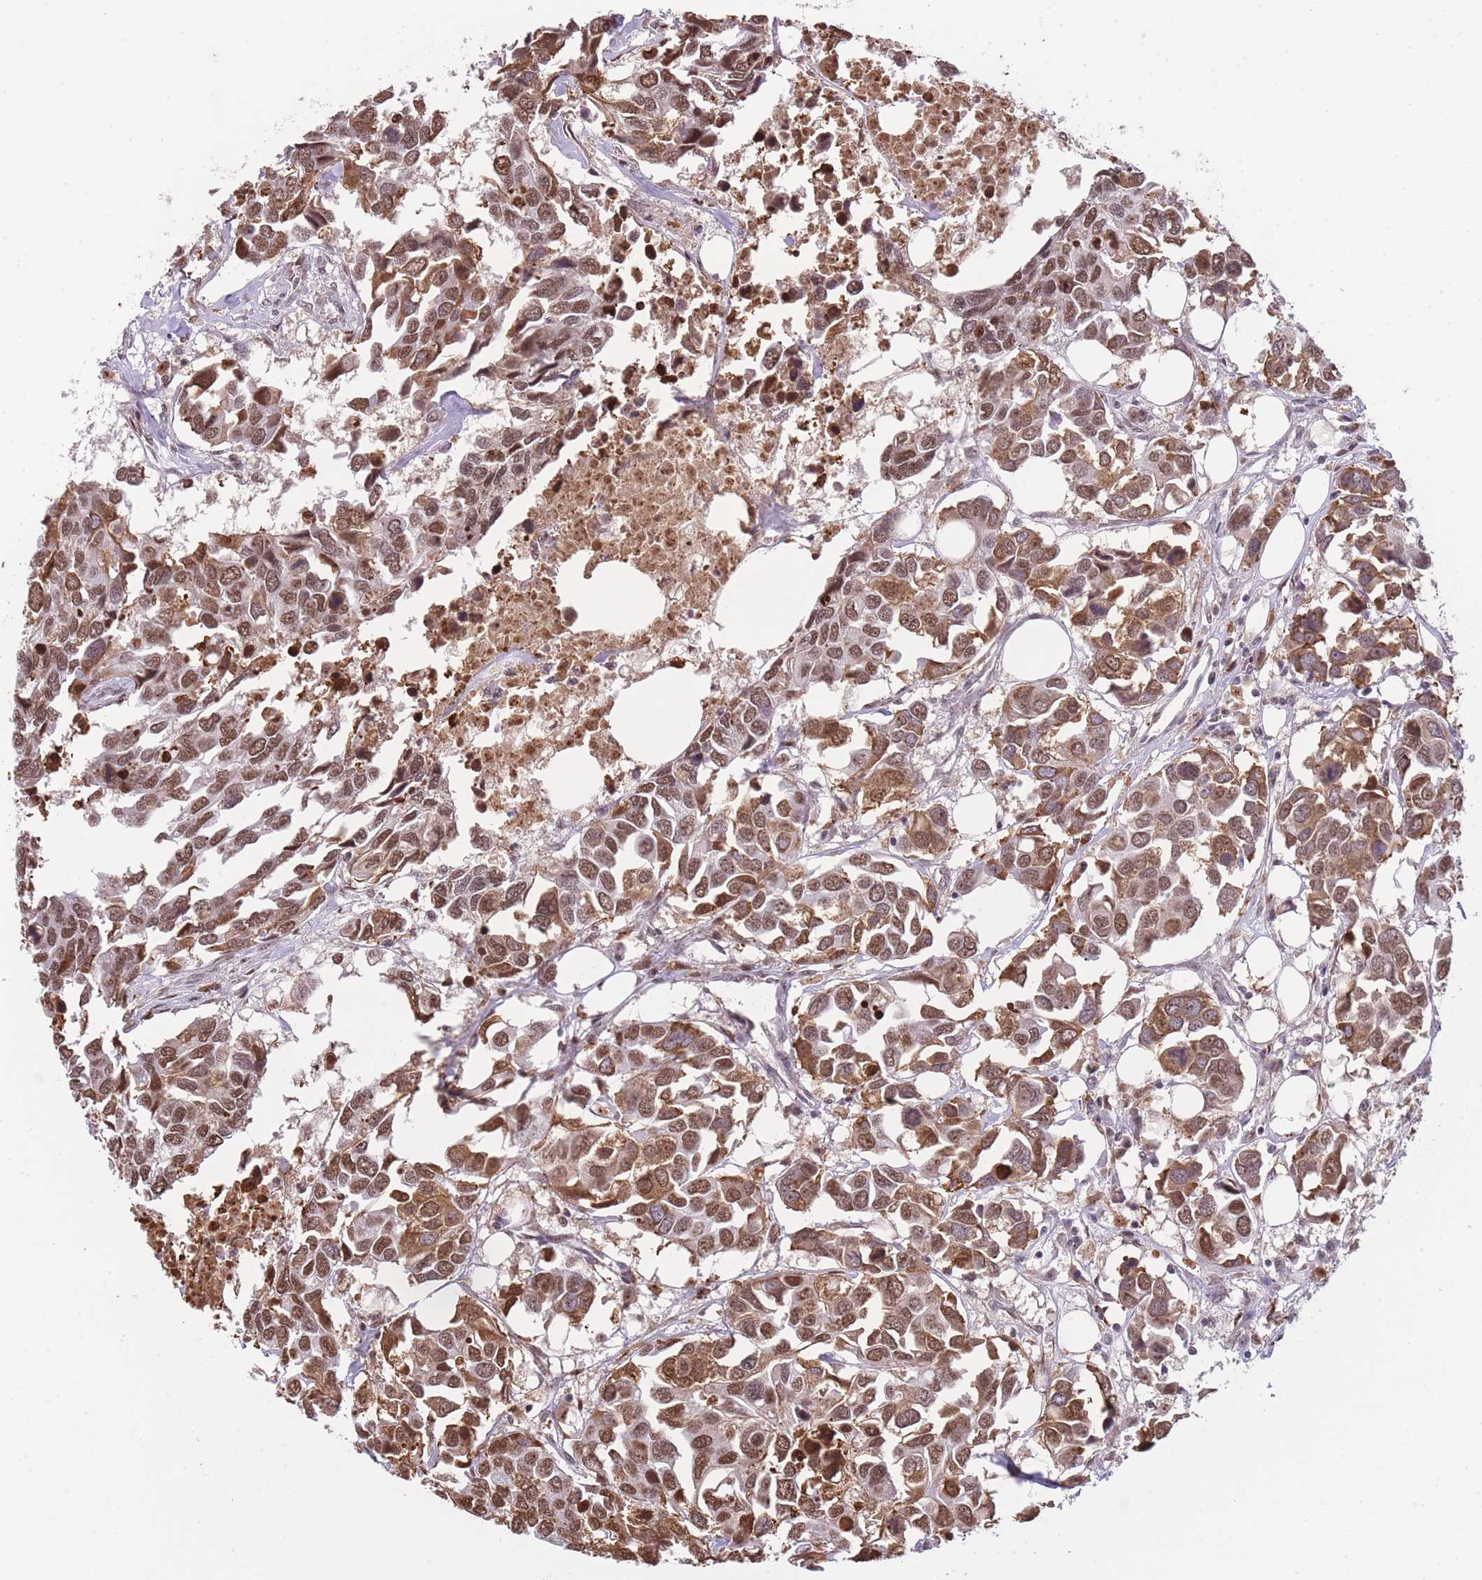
{"staining": {"intensity": "moderate", "quantity": ">75%", "location": "nuclear"}, "tissue": "breast cancer", "cell_type": "Tumor cells", "image_type": "cancer", "snomed": [{"axis": "morphology", "description": "Duct carcinoma"}, {"axis": "topography", "description": "Breast"}], "caption": "Protein staining of intraductal carcinoma (breast) tissue displays moderate nuclear staining in approximately >75% of tumor cells.", "gene": "EVC2", "patient": {"sex": "female", "age": 83}}